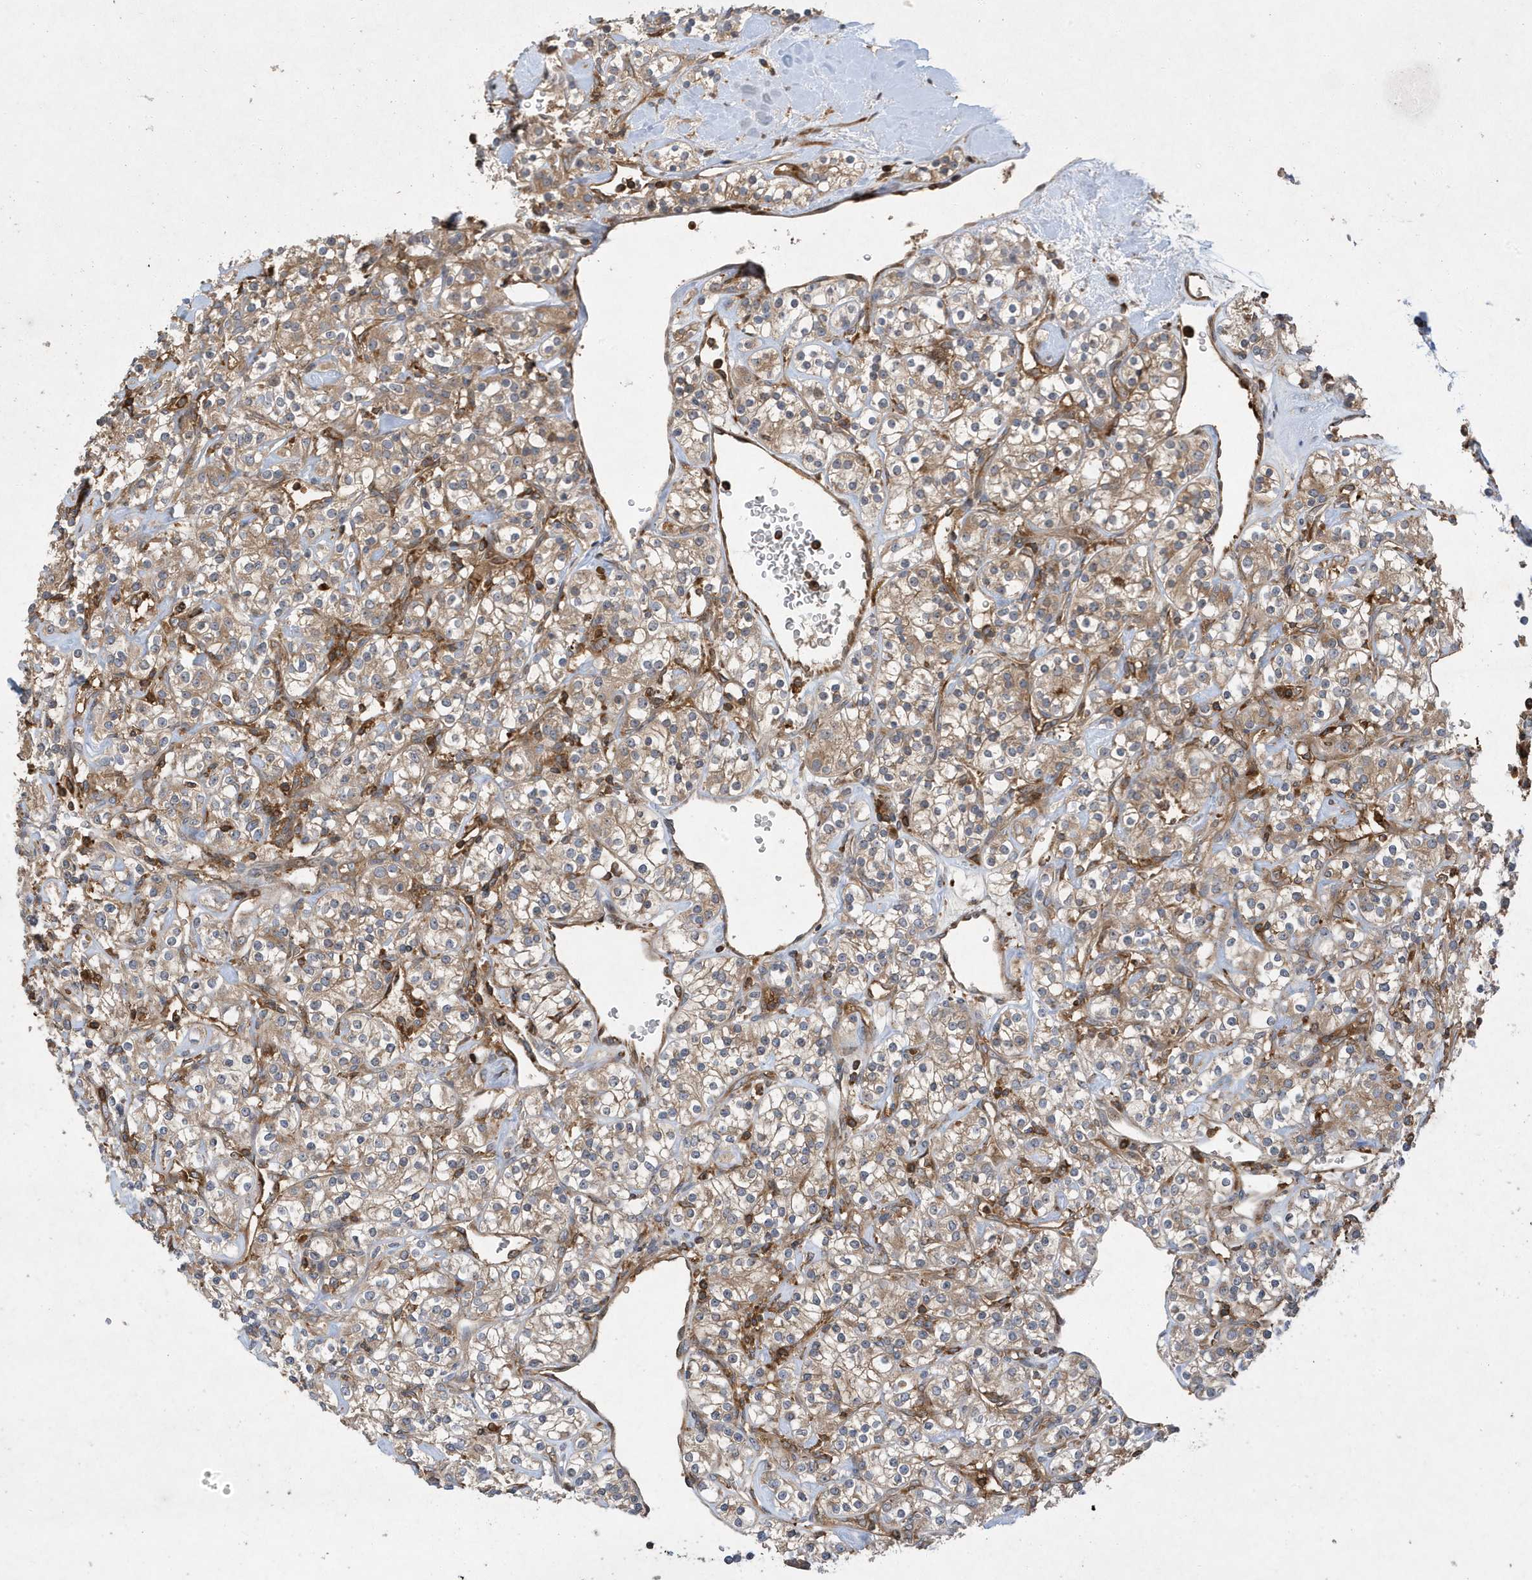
{"staining": {"intensity": "weak", "quantity": ">75%", "location": "cytoplasmic/membranous"}, "tissue": "renal cancer", "cell_type": "Tumor cells", "image_type": "cancer", "snomed": [{"axis": "morphology", "description": "Adenocarcinoma, NOS"}, {"axis": "topography", "description": "Kidney"}], "caption": "About >75% of tumor cells in renal cancer exhibit weak cytoplasmic/membranous protein staining as visualized by brown immunohistochemical staining.", "gene": "LAPTM4A", "patient": {"sex": "male", "age": 77}}